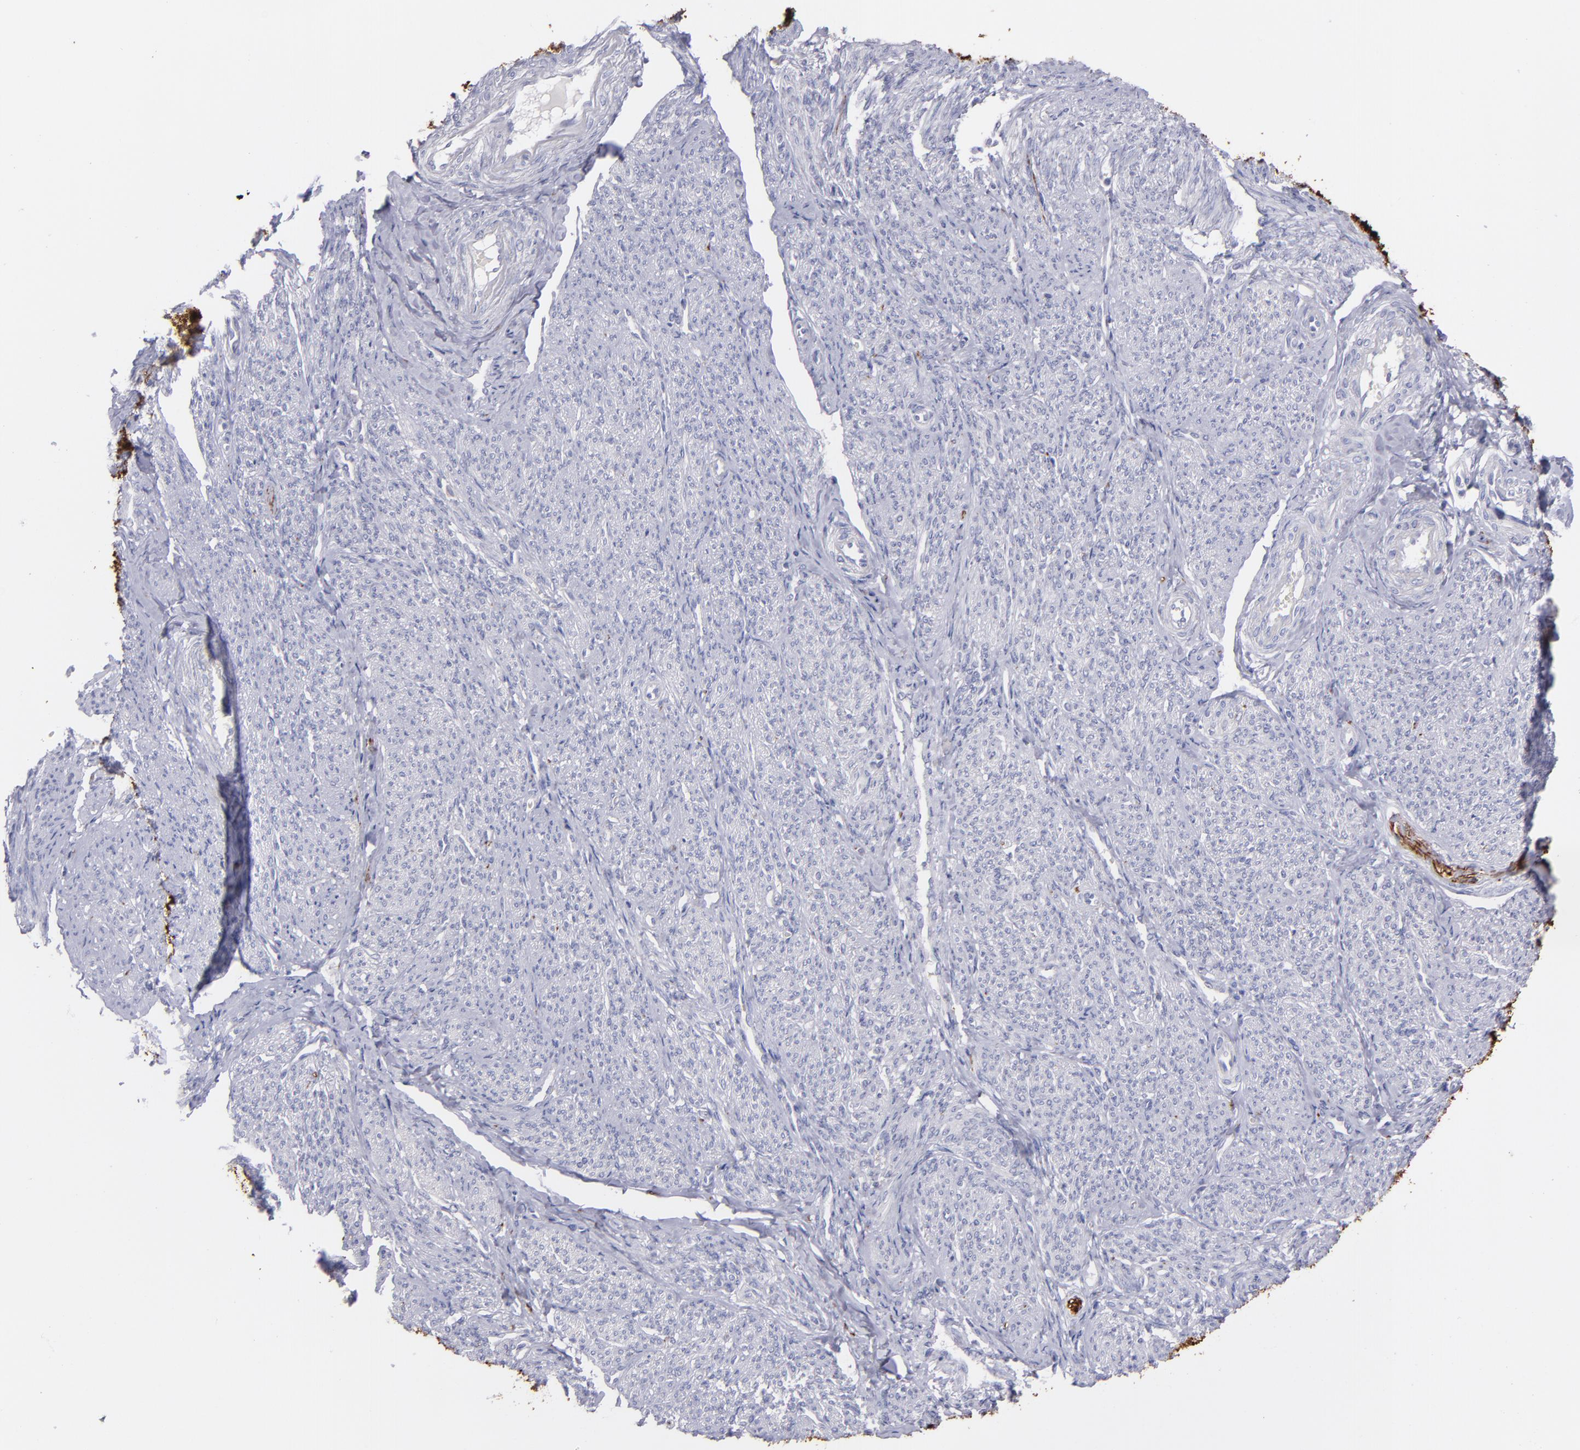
{"staining": {"intensity": "negative", "quantity": "none", "location": "none"}, "tissue": "smooth muscle", "cell_type": "Smooth muscle cells", "image_type": "normal", "snomed": [{"axis": "morphology", "description": "Normal tissue, NOS"}, {"axis": "topography", "description": "Smooth muscle"}], "caption": "Immunohistochemical staining of benign smooth muscle reveals no significant staining in smooth muscle cells.", "gene": "SNAP25", "patient": {"sex": "female", "age": 65}}